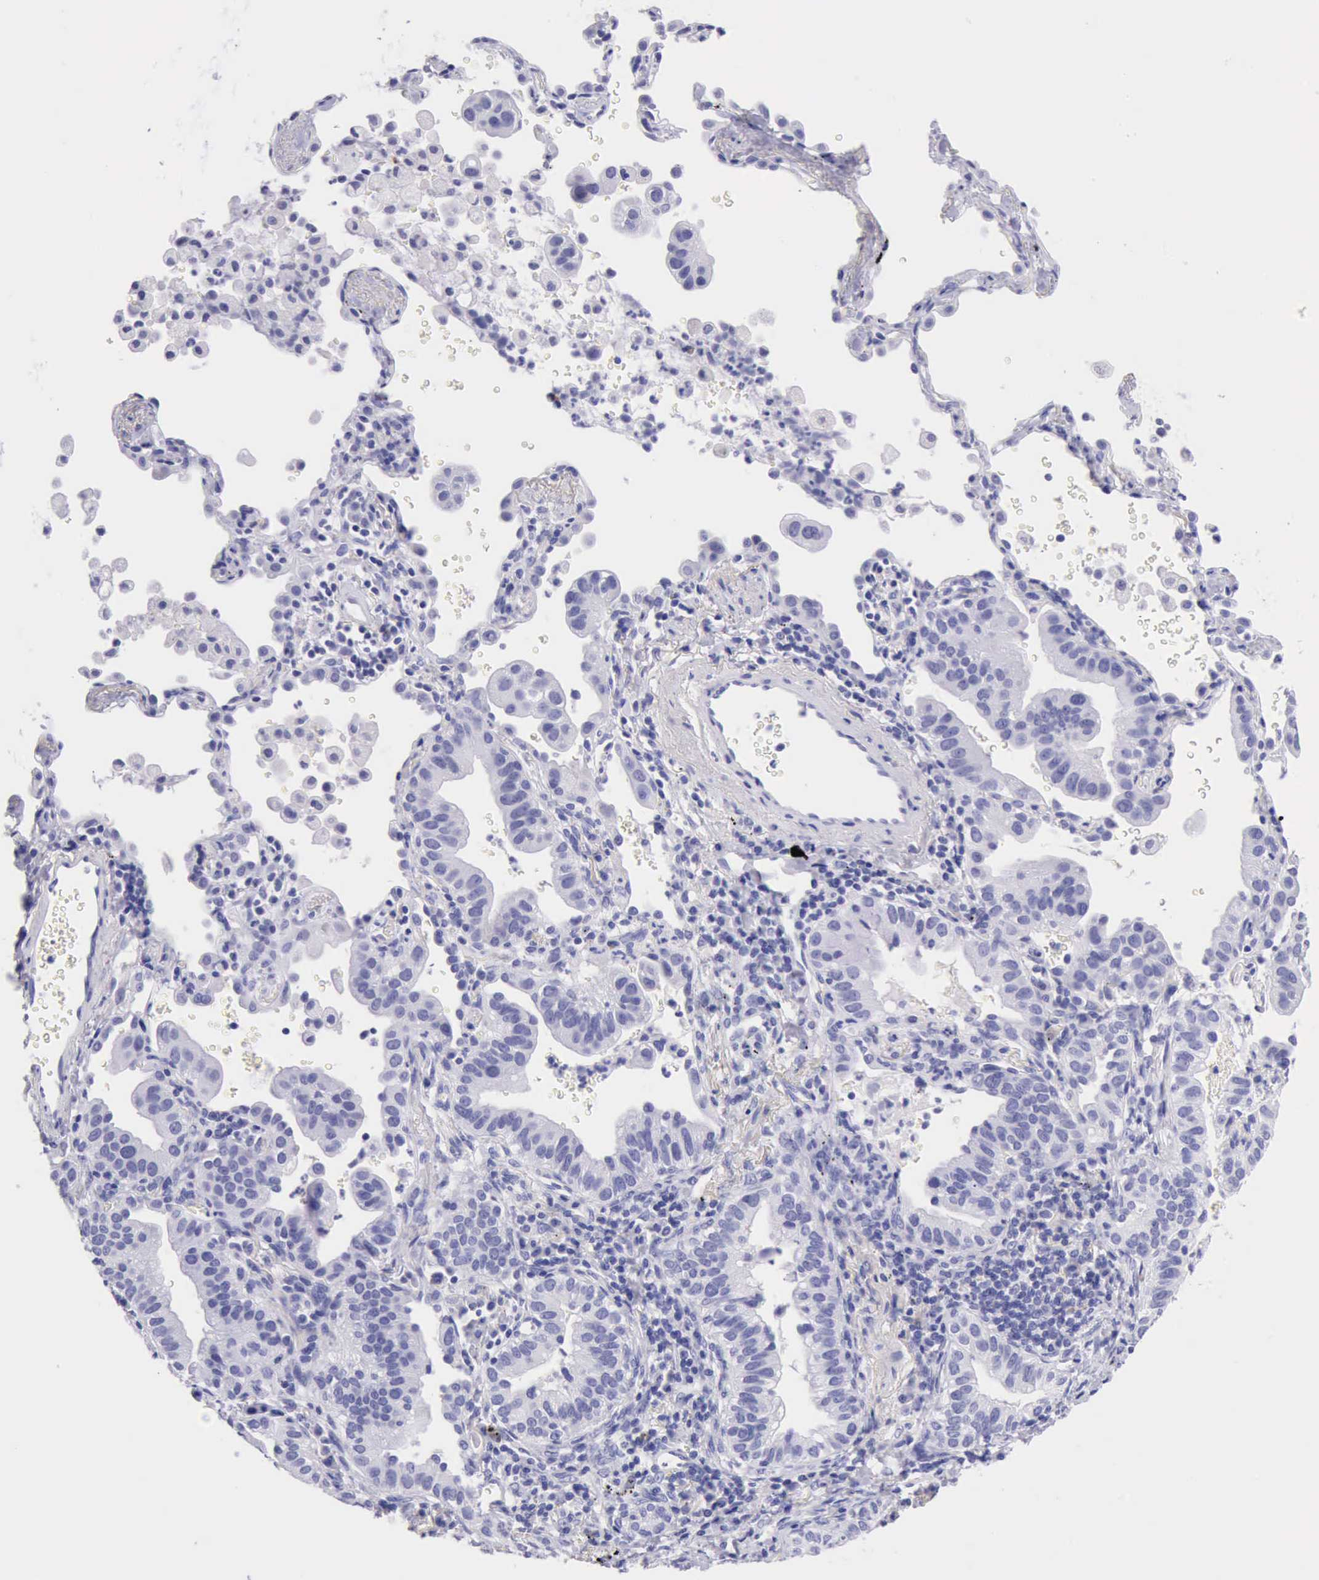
{"staining": {"intensity": "negative", "quantity": "none", "location": "none"}, "tissue": "lung cancer", "cell_type": "Tumor cells", "image_type": "cancer", "snomed": [{"axis": "morphology", "description": "Adenocarcinoma, NOS"}, {"axis": "topography", "description": "Lung"}], "caption": "The histopathology image demonstrates no significant staining in tumor cells of lung adenocarcinoma.", "gene": "LRFN5", "patient": {"sex": "female", "age": 50}}